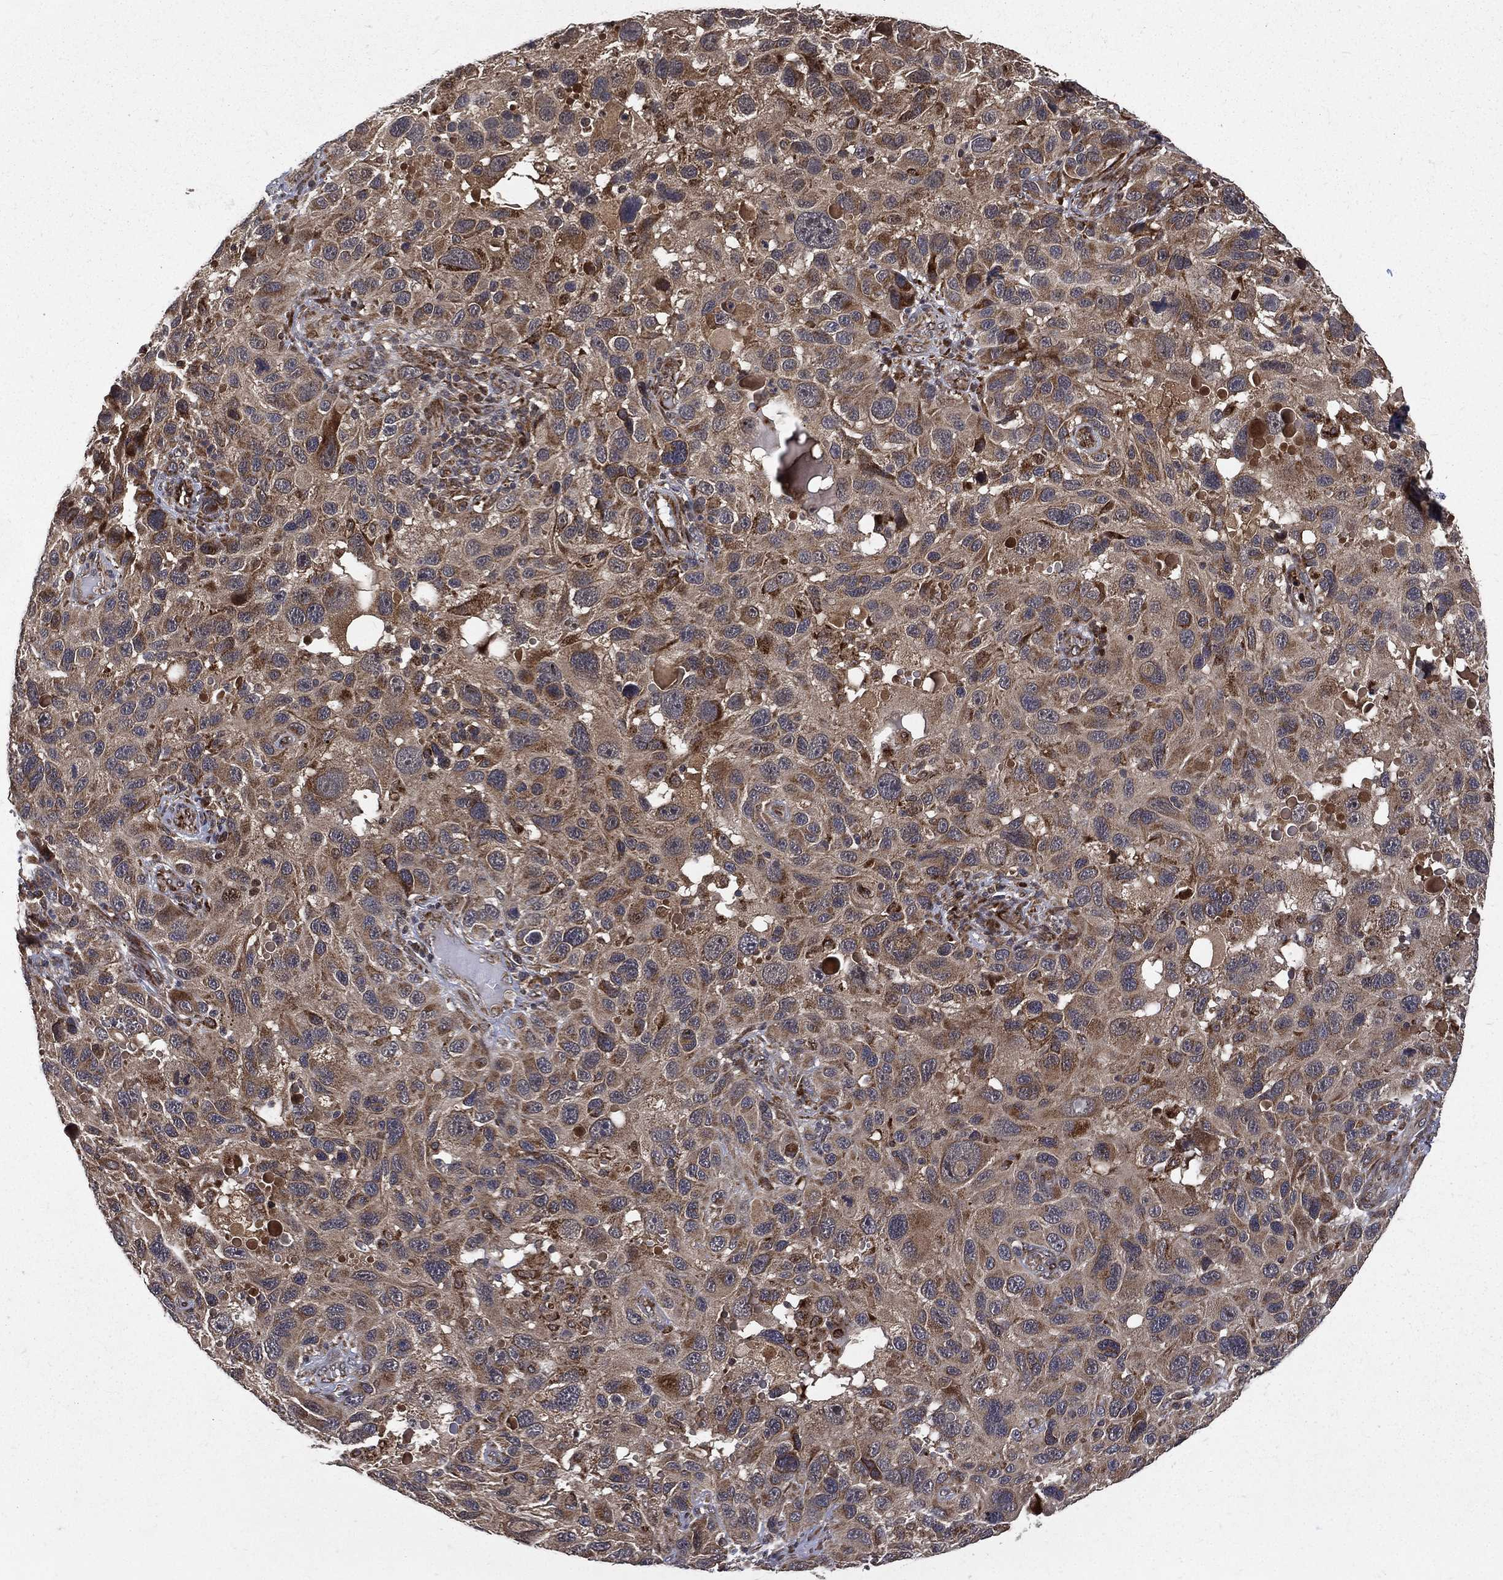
{"staining": {"intensity": "moderate", "quantity": ">75%", "location": "cytoplasmic/membranous"}, "tissue": "melanoma", "cell_type": "Tumor cells", "image_type": "cancer", "snomed": [{"axis": "morphology", "description": "Malignant melanoma, NOS"}, {"axis": "topography", "description": "Skin"}], "caption": "Tumor cells demonstrate moderate cytoplasmic/membranous positivity in approximately >75% of cells in malignant melanoma.", "gene": "RAB11FIP4", "patient": {"sex": "male", "age": 53}}